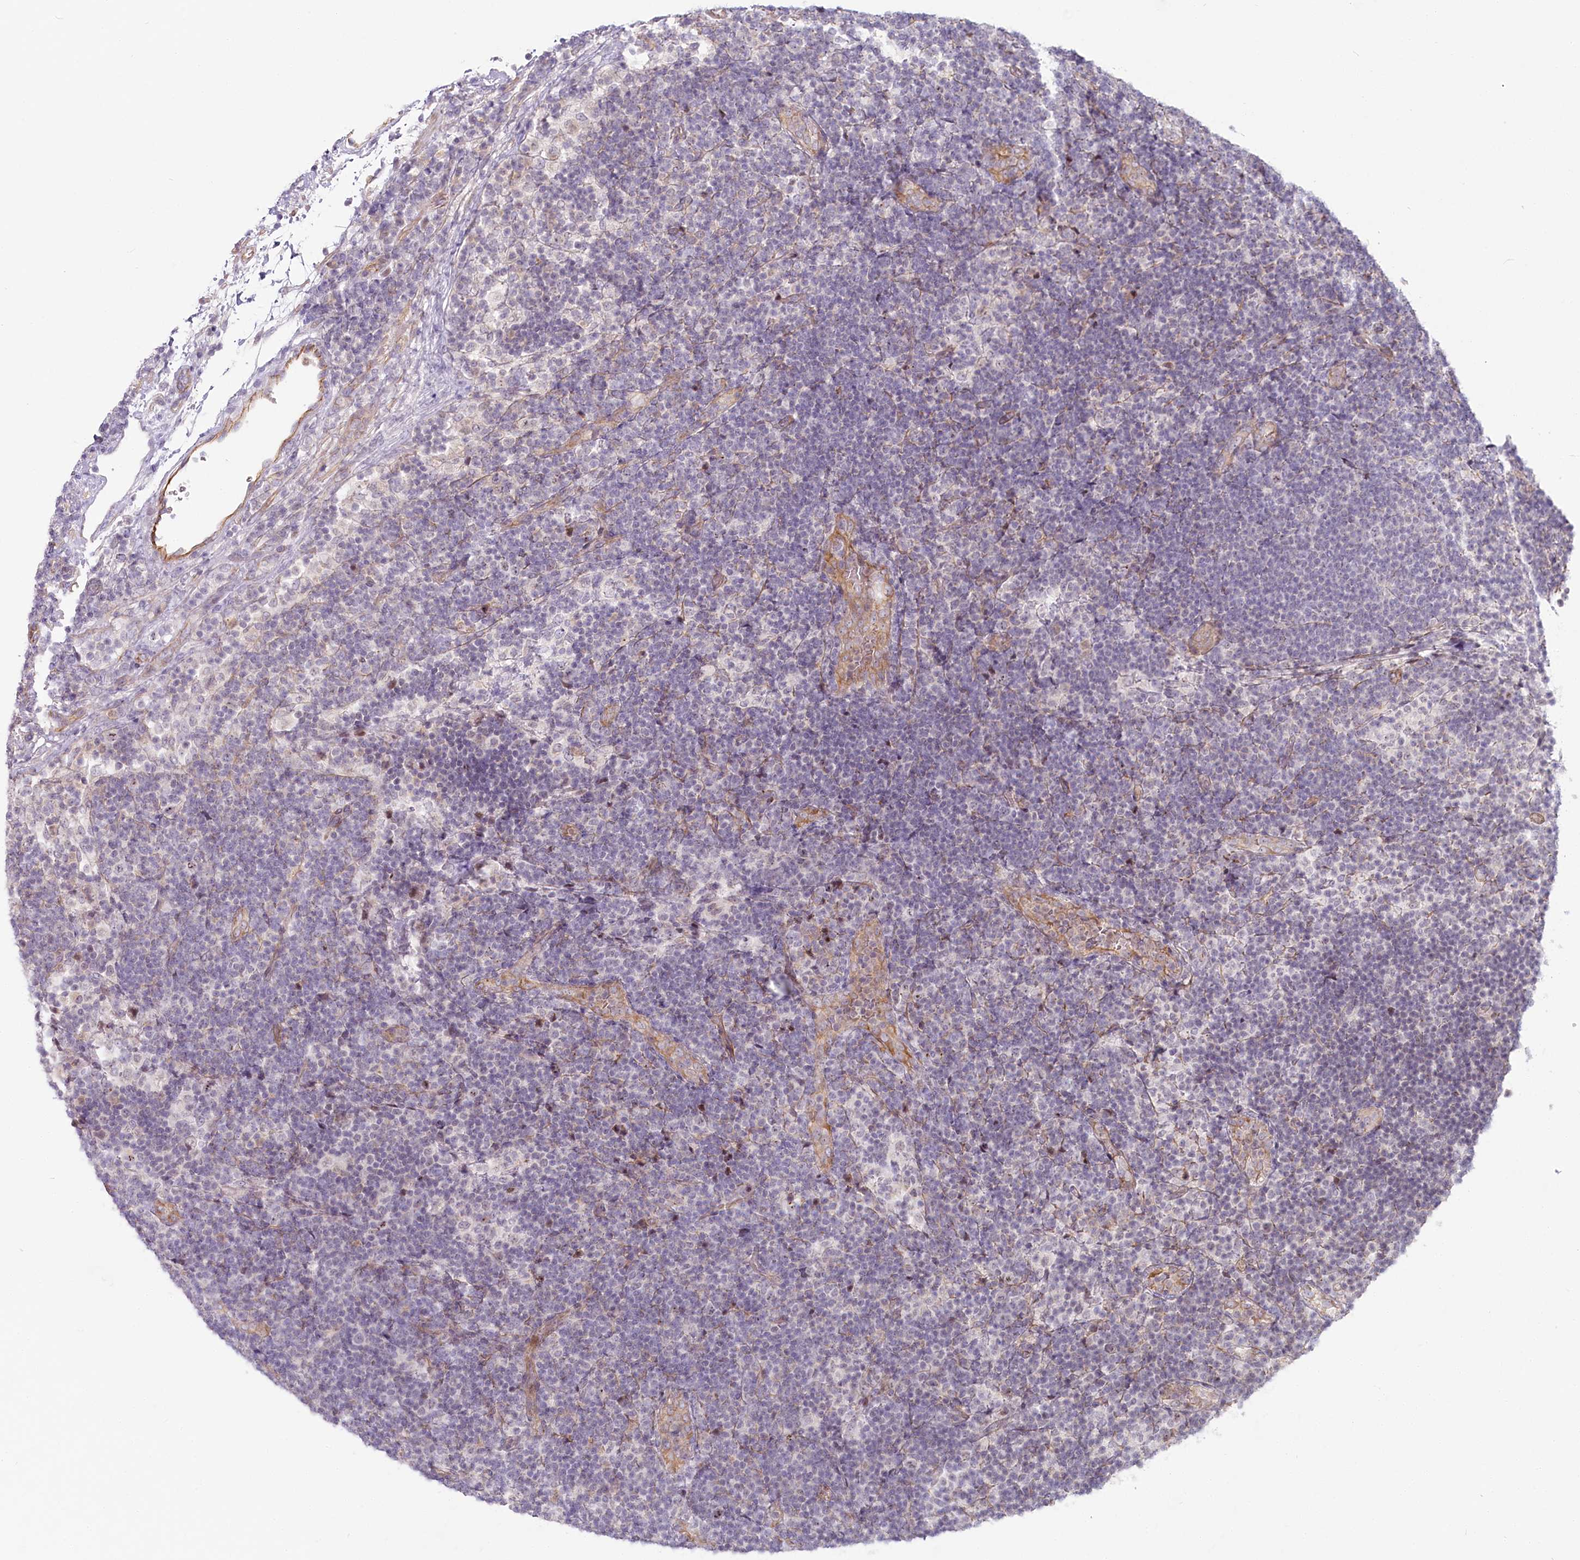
{"staining": {"intensity": "negative", "quantity": "none", "location": "none"}, "tissue": "lymph node", "cell_type": "Germinal center cells", "image_type": "normal", "snomed": [{"axis": "morphology", "description": "Normal tissue, NOS"}, {"axis": "topography", "description": "Lymph node"}], "caption": "Unremarkable lymph node was stained to show a protein in brown. There is no significant staining in germinal center cells. (Stains: DAB (3,3'-diaminobenzidine) IHC with hematoxylin counter stain, Microscopy: brightfield microscopy at high magnification).", "gene": "ABHD8", "patient": {"sex": "female", "age": 22}}